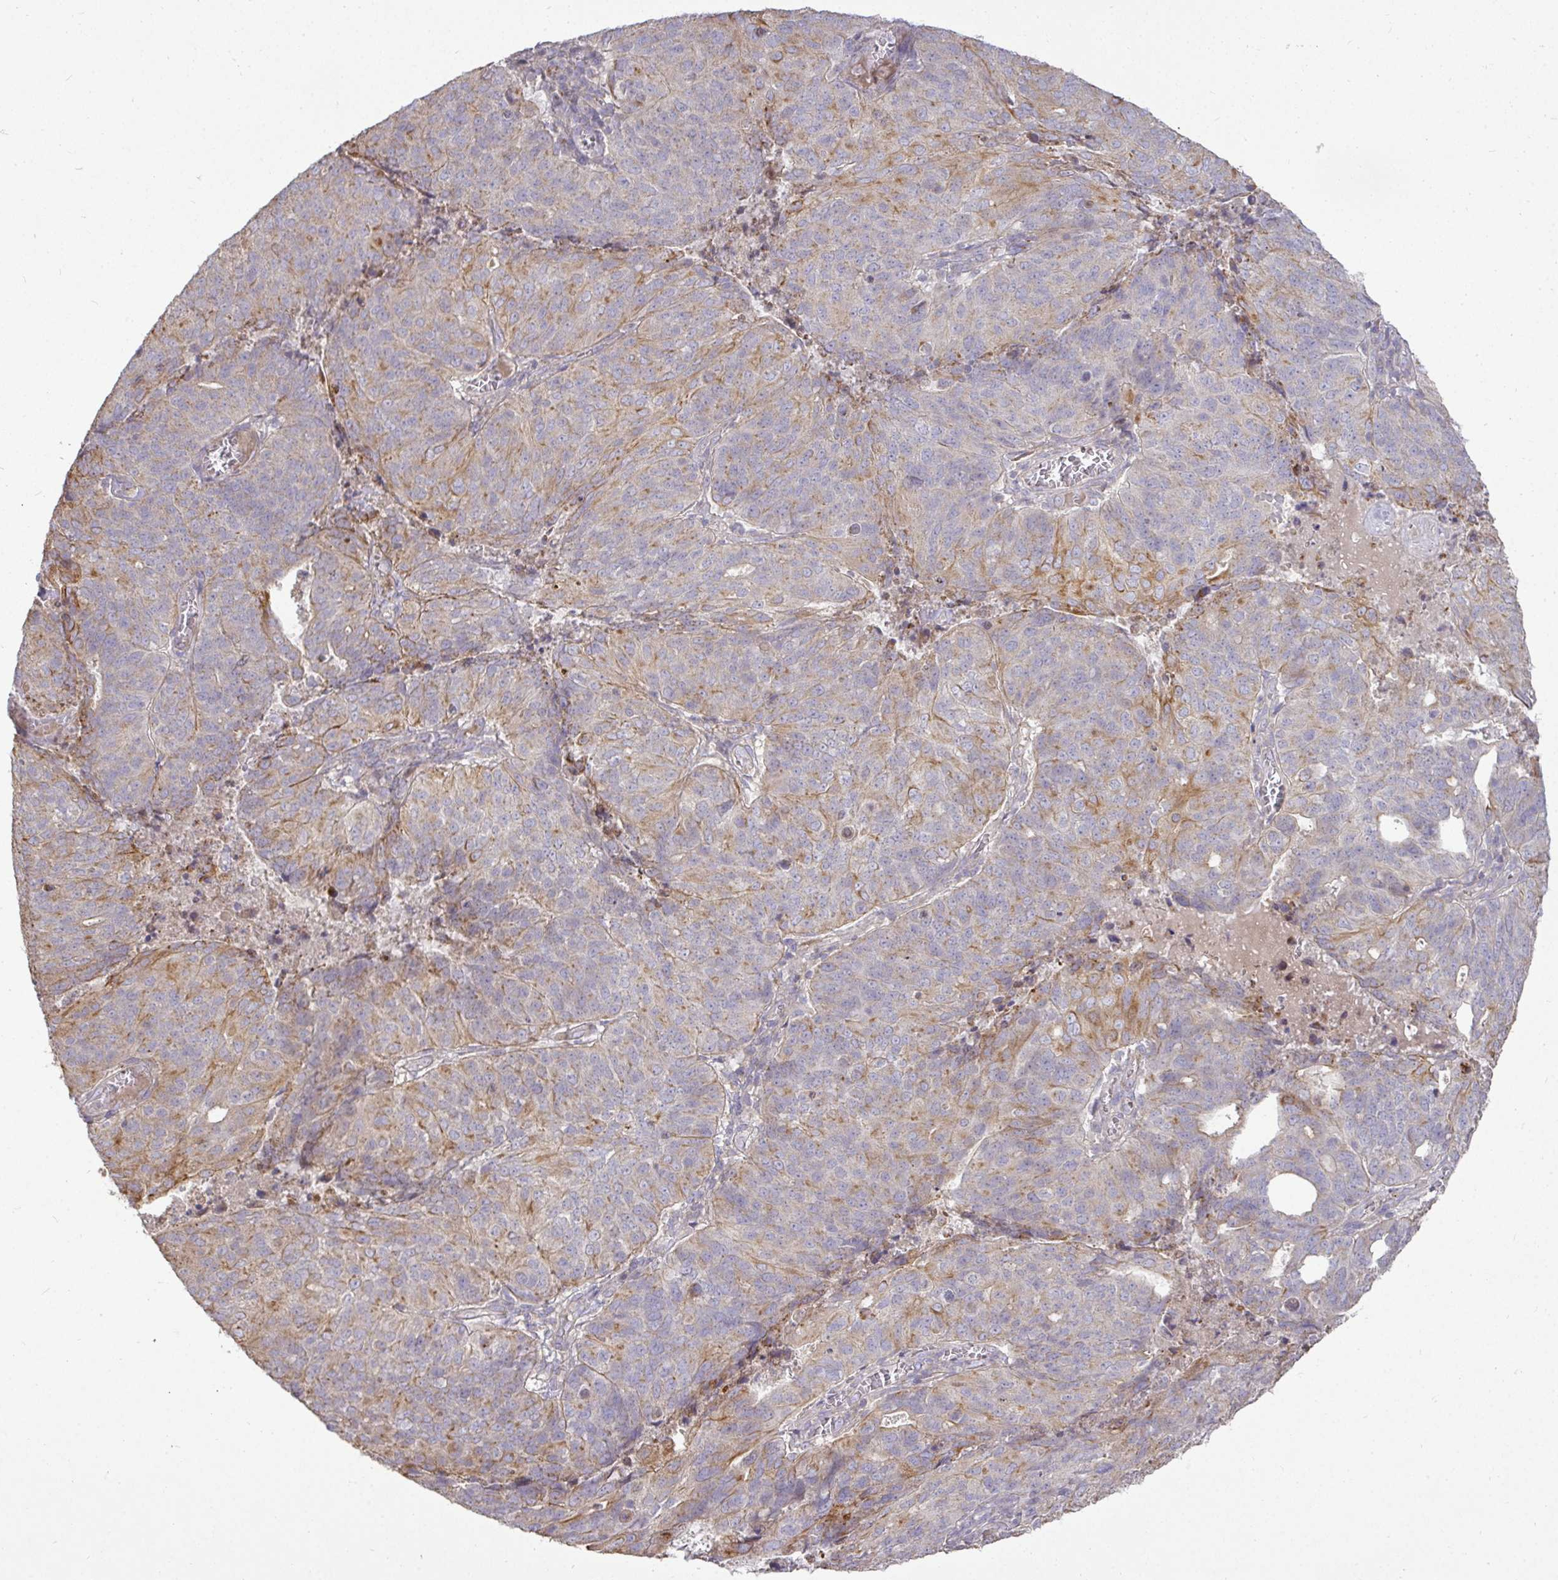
{"staining": {"intensity": "moderate", "quantity": "<25%", "location": "cytoplasmic/membranous"}, "tissue": "endometrial cancer", "cell_type": "Tumor cells", "image_type": "cancer", "snomed": [{"axis": "morphology", "description": "Adenocarcinoma, NOS"}, {"axis": "topography", "description": "Endometrium"}], "caption": "DAB (3,3'-diaminobenzidine) immunohistochemical staining of adenocarcinoma (endometrial) demonstrates moderate cytoplasmic/membranous protein expression in about <25% of tumor cells.", "gene": "STRIP1", "patient": {"sex": "female", "age": 82}}